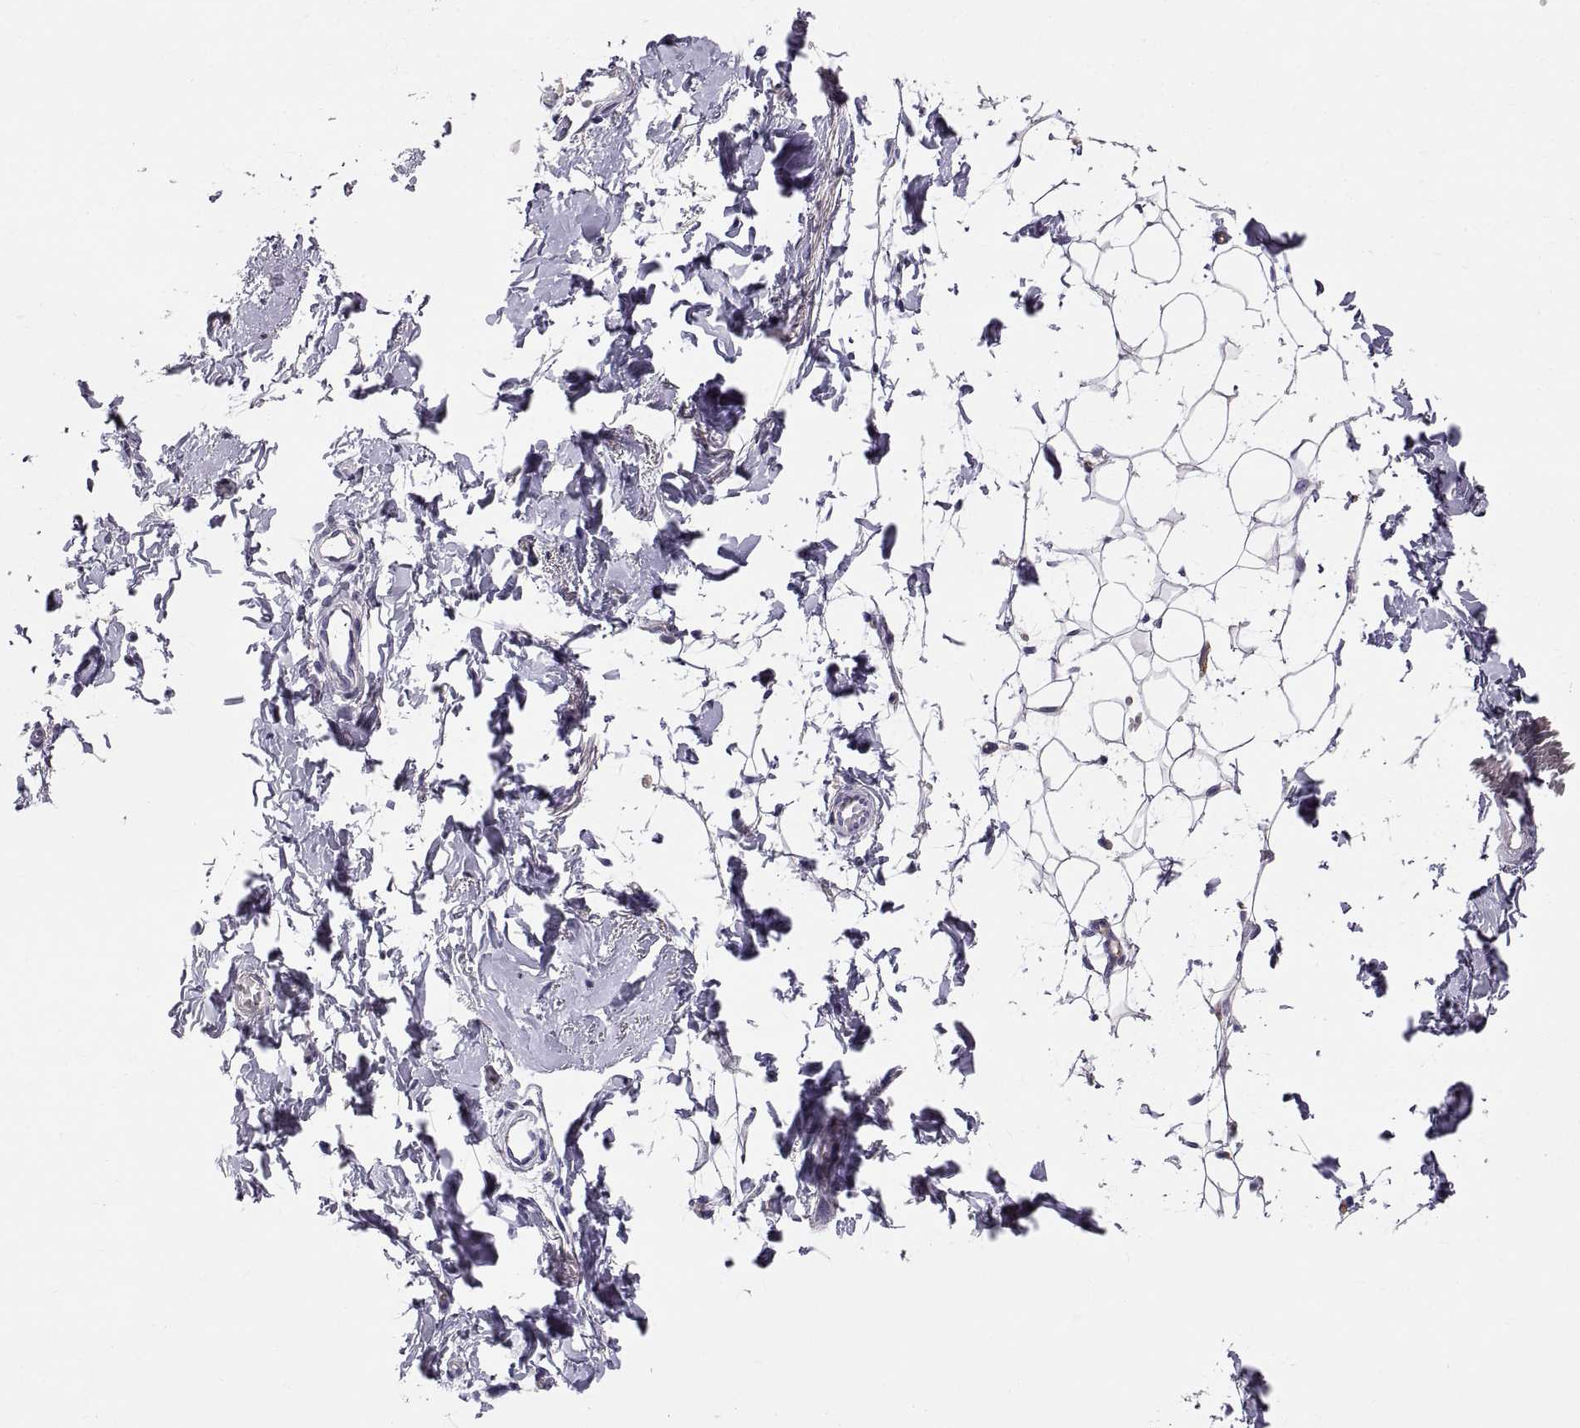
{"staining": {"intensity": "negative", "quantity": "none", "location": "none"}, "tissue": "breast", "cell_type": "Adipocytes", "image_type": "normal", "snomed": [{"axis": "morphology", "description": "Normal tissue, NOS"}, {"axis": "topography", "description": "Breast"}], "caption": "The immunohistochemistry micrograph has no significant staining in adipocytes of breast. (Brightfield microscopy of DAB (3,3'-diaminobenzidine) IHC at high magnification).", "gene": "ADAM32", "patient": {"sex": "female", "age": 37}}